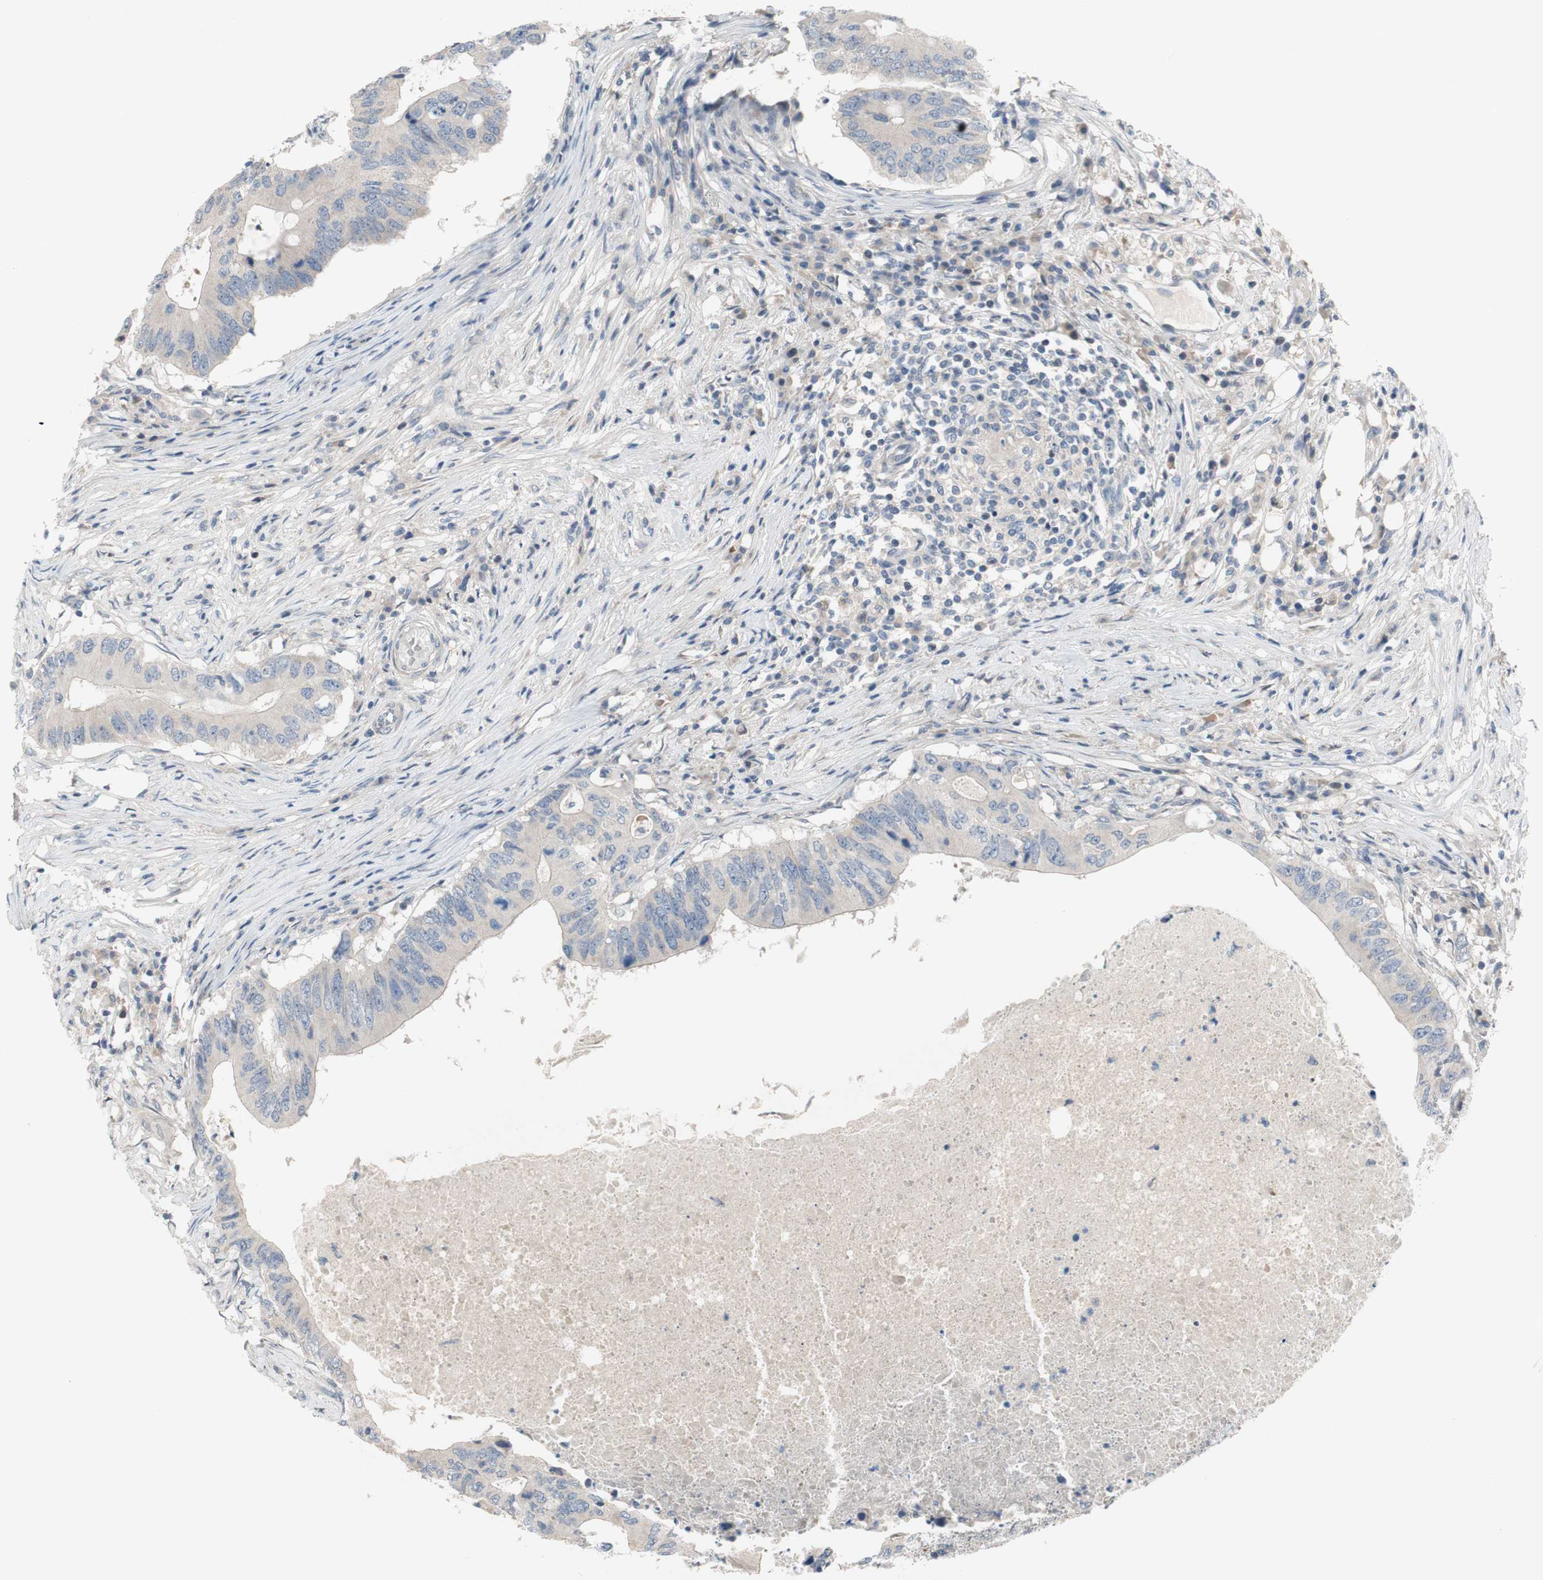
{"staining": {"intensity": "negative", "quantity": "none", "location": "none"}, "tissue": "colorectal cancer", "cell_type": "Tumor cells", "image_type": "cancer", "snomed": [{"axis": "morphology", "description": "Adenocarcinoma, NOS"}, {"axis": "topography", "description": "Colon"}], "caption": "Immunohistochemistry (IHC) micrograph of colorectal cancer stained for a protein (brown), which displays no staining in tumor cells. The staining was performed using DAB (3,3'-diaminobenzidine) to visualize the protein expression in brown, while the nuclei were stained in blue with hematoxylin (Magnification: 20x).", "gene": "TACR3", "patient": {"sex": "male", "age": 71}}